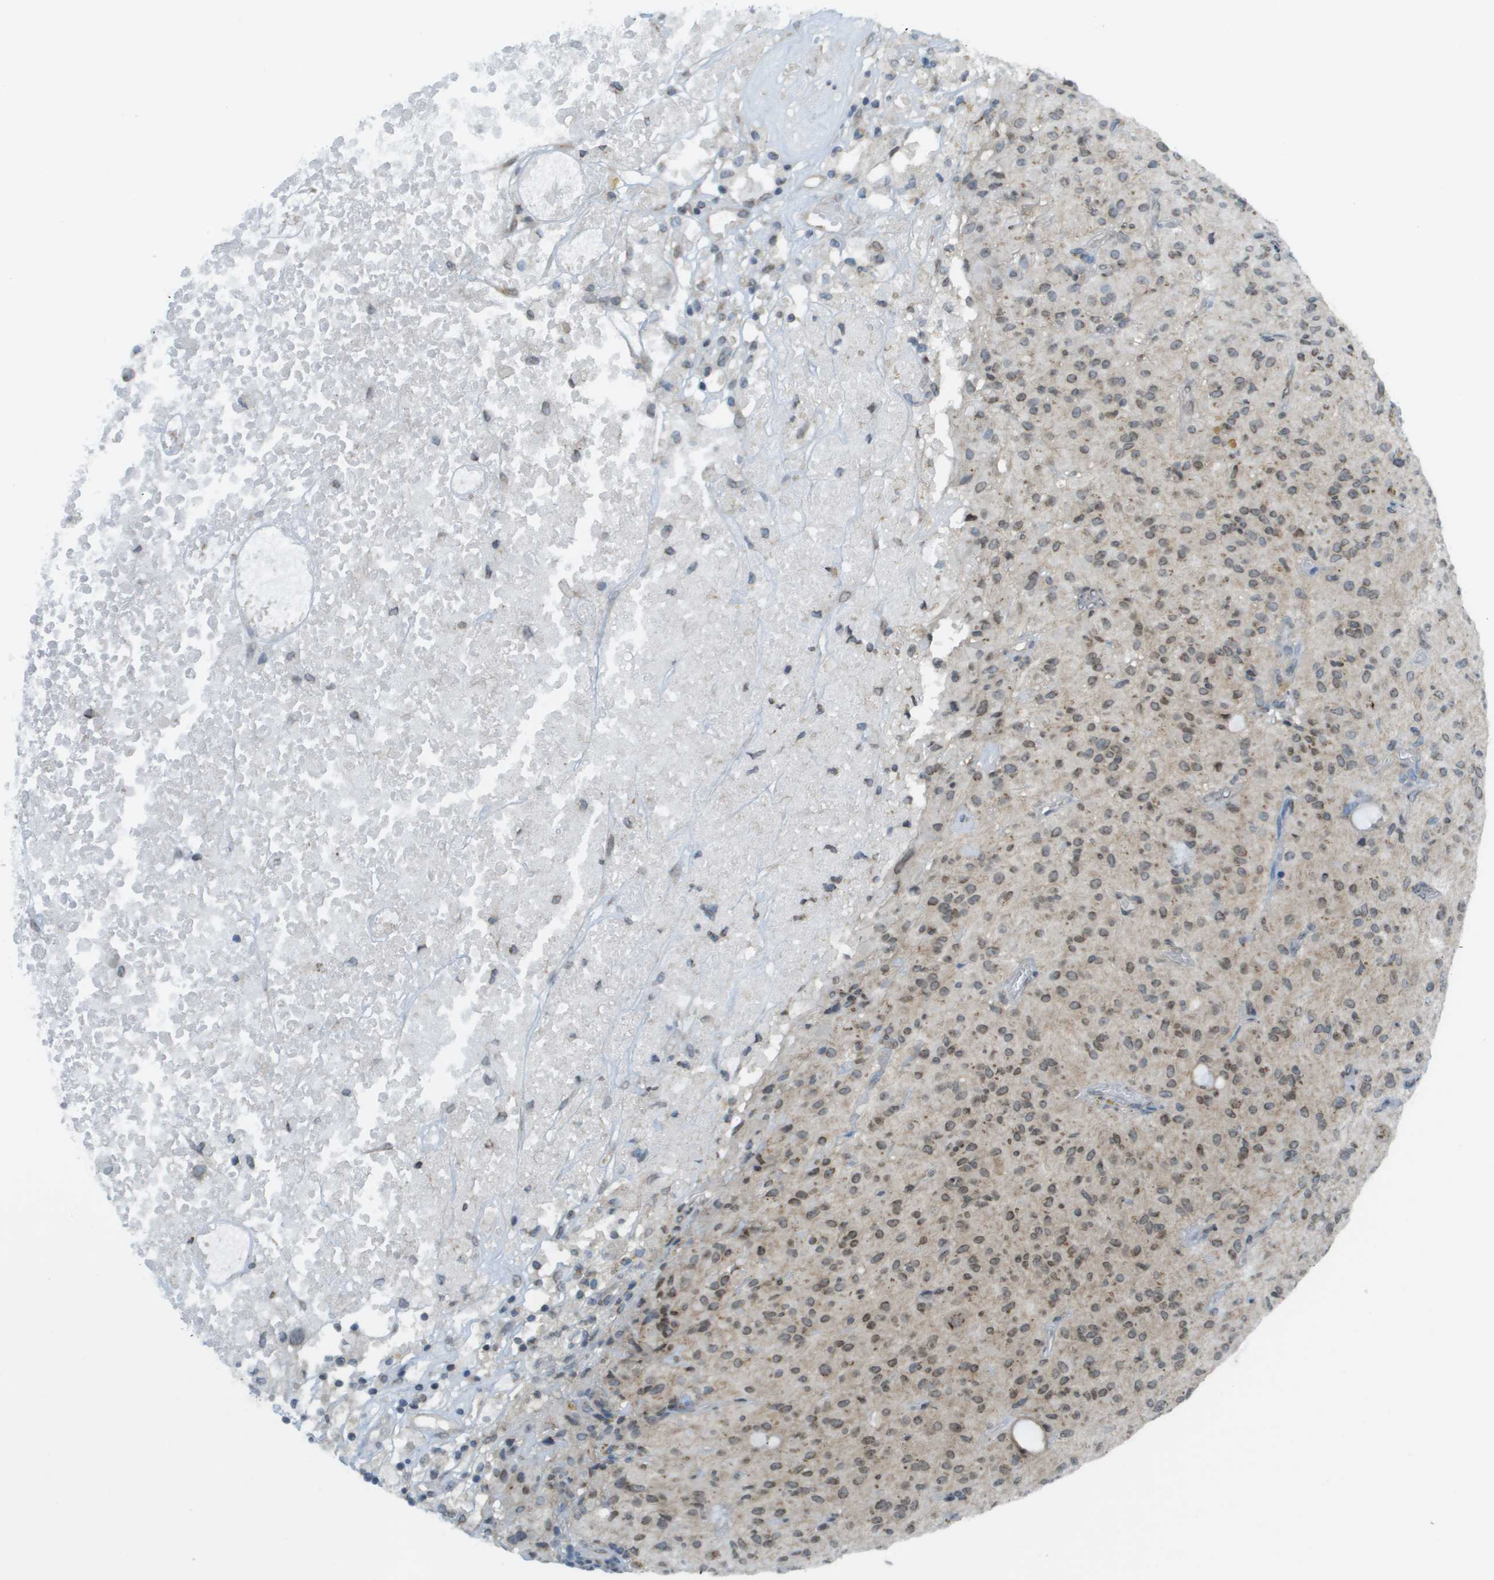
{"staining": {"intensity": "moderate", "quantity": ">75%", "location": "cytoplasmic/membranous,nuclear"}, "tissue": "glioma", "cell_type": "Tumor cells", "image_type": "cancer", "snomed": [{"axis": "morphology", "description": "Glioma, malignant, High grade"}, {"axis": "topography", "description": "Brain"}], "caption": "The histopathology image shows staining of glioma, revealing moderate cytoplasmic/membranous and nuclear protein positivity (brown color) within tumor cells.", "gene": "EVC", "patient": {"sex": "female", "age": 59}}